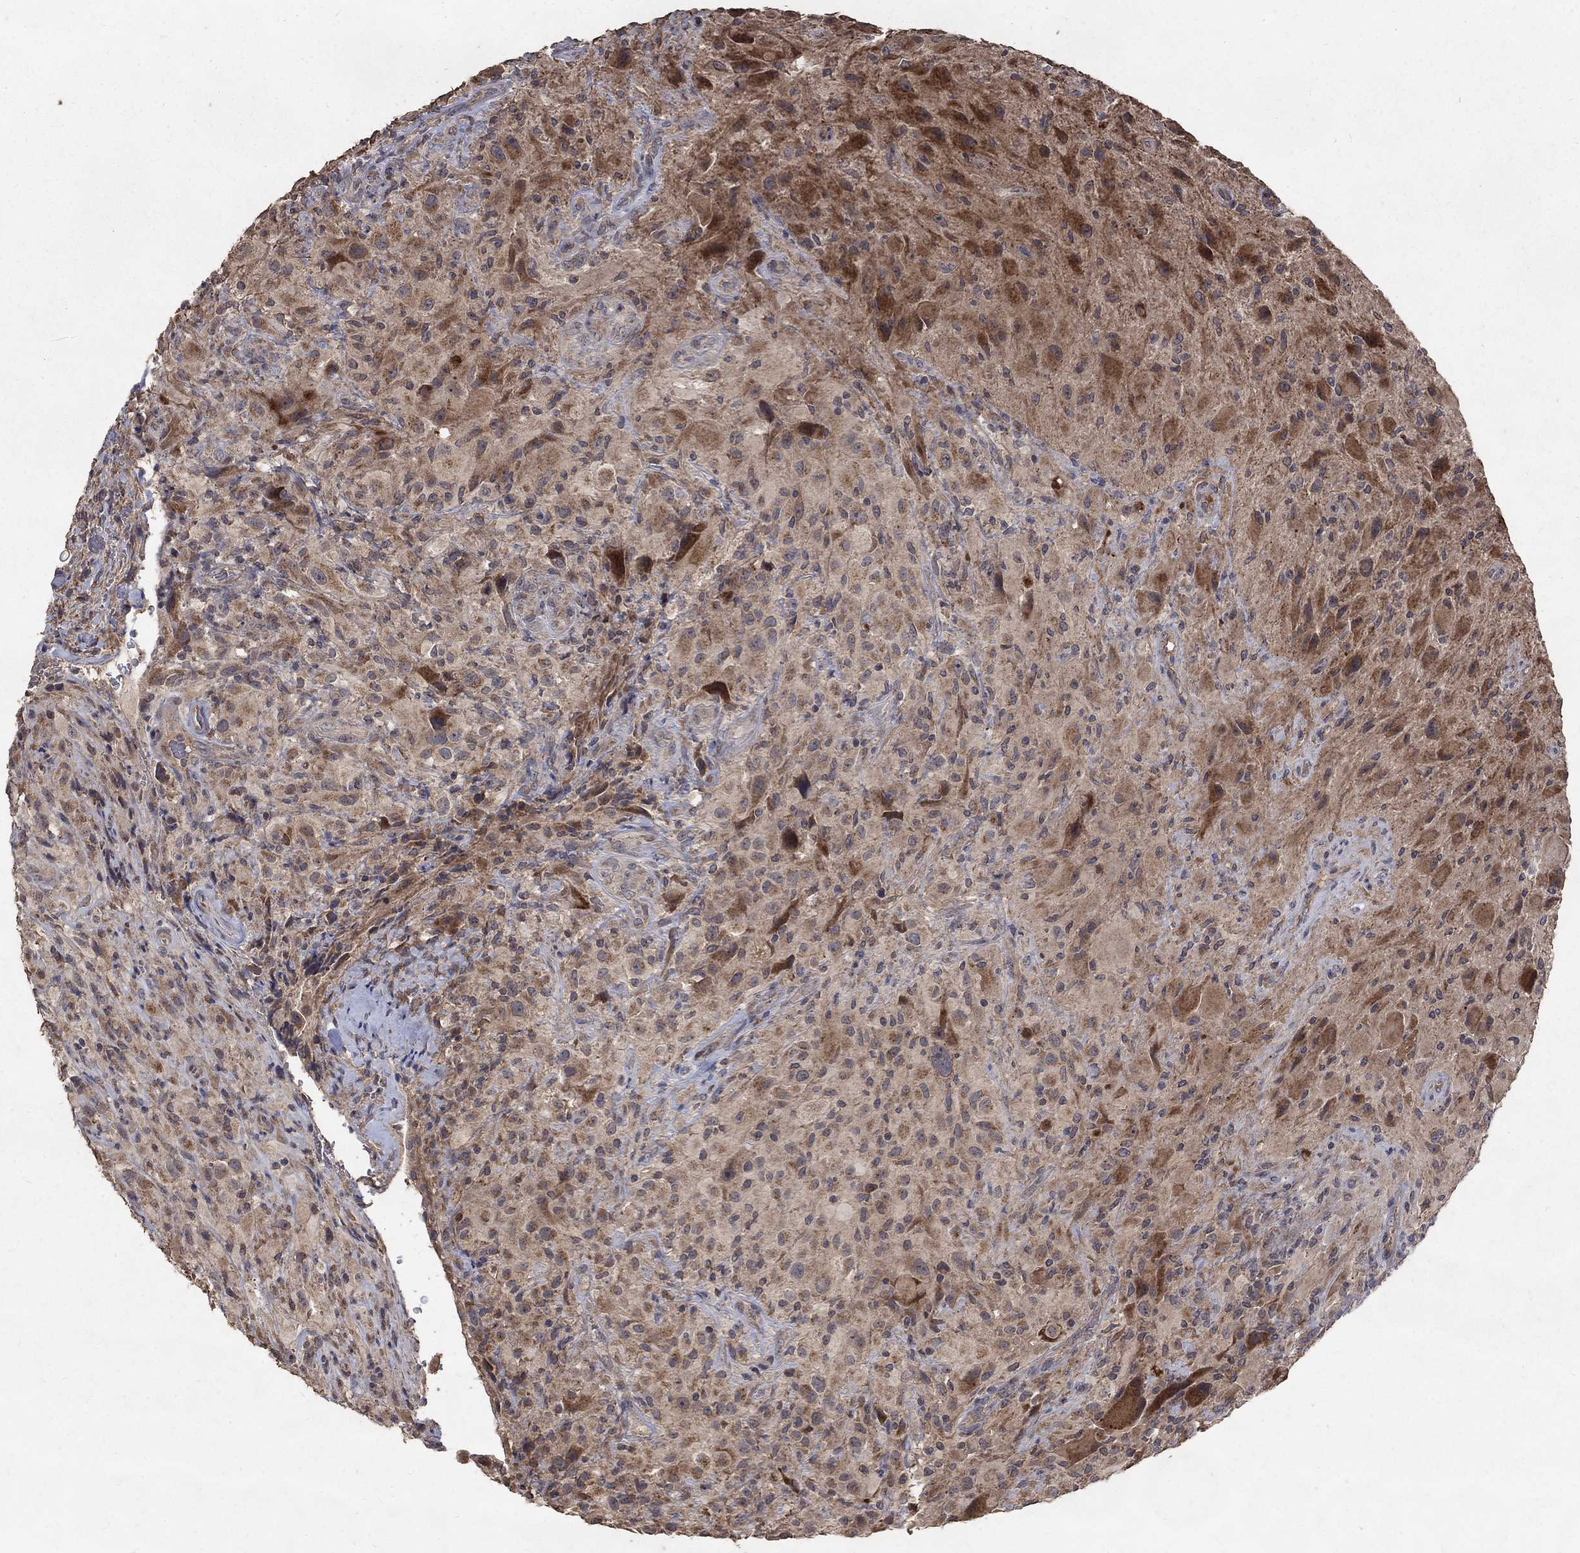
{"staining": {"intensity": "strong", "quantity": "25%-75%", "location": "cytoplasmic/membranous"}, "tissue": "glioma", "cell_type": "Tumor cells", "image_type": "cancer", "snomed": [{"axis": "morphology", "description": "Glioma, malignant, High grade"}, {"axis": "topography", "description": "Cerebral cortex"}], "caption": "Brown immunohistochemical staining in human glioma demonstrates strong cytoplasmic/membranous expression in about 25%-75% of tumor cells.", "gene": "C17orf75", "patient": {"sex": "male", "age": 35}}